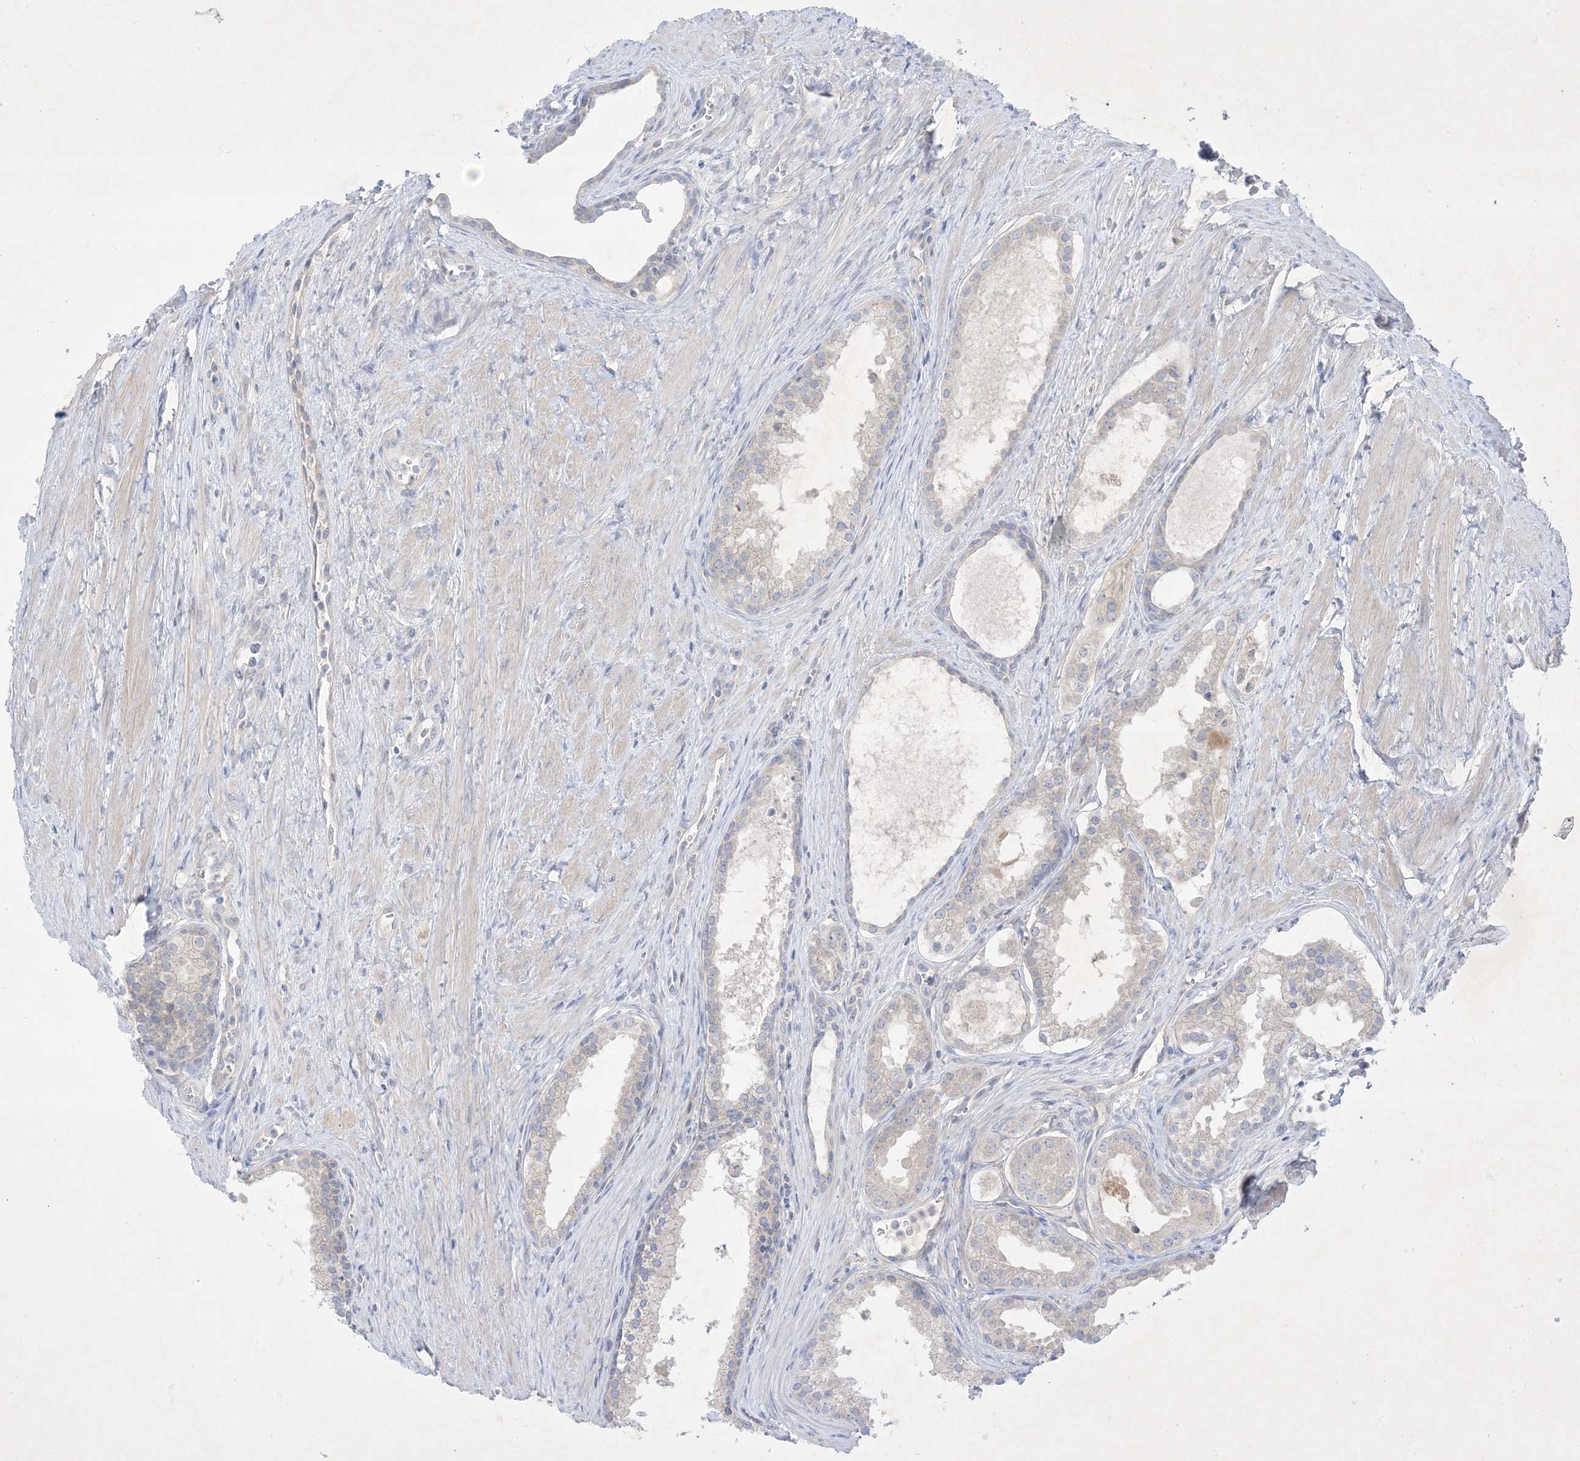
{"staining": {"intensity": "negative", "quantity": "none", "location": "none"}, "tissue": "prostate cancer", "cell_type": "Tumor cells", "image_type": "cancer", "snomed": [{"axis": "morphology", "description": "Adenocarcinoma, High grade"}, {"axis": "topography", "description": "Prostate"}], "caption": "Prostate cancer stained for a protein using IHC exhibits no expression tumor cells.", "gene": "PLEKHA3", "patient": {"sex": "male", "age": 68}}